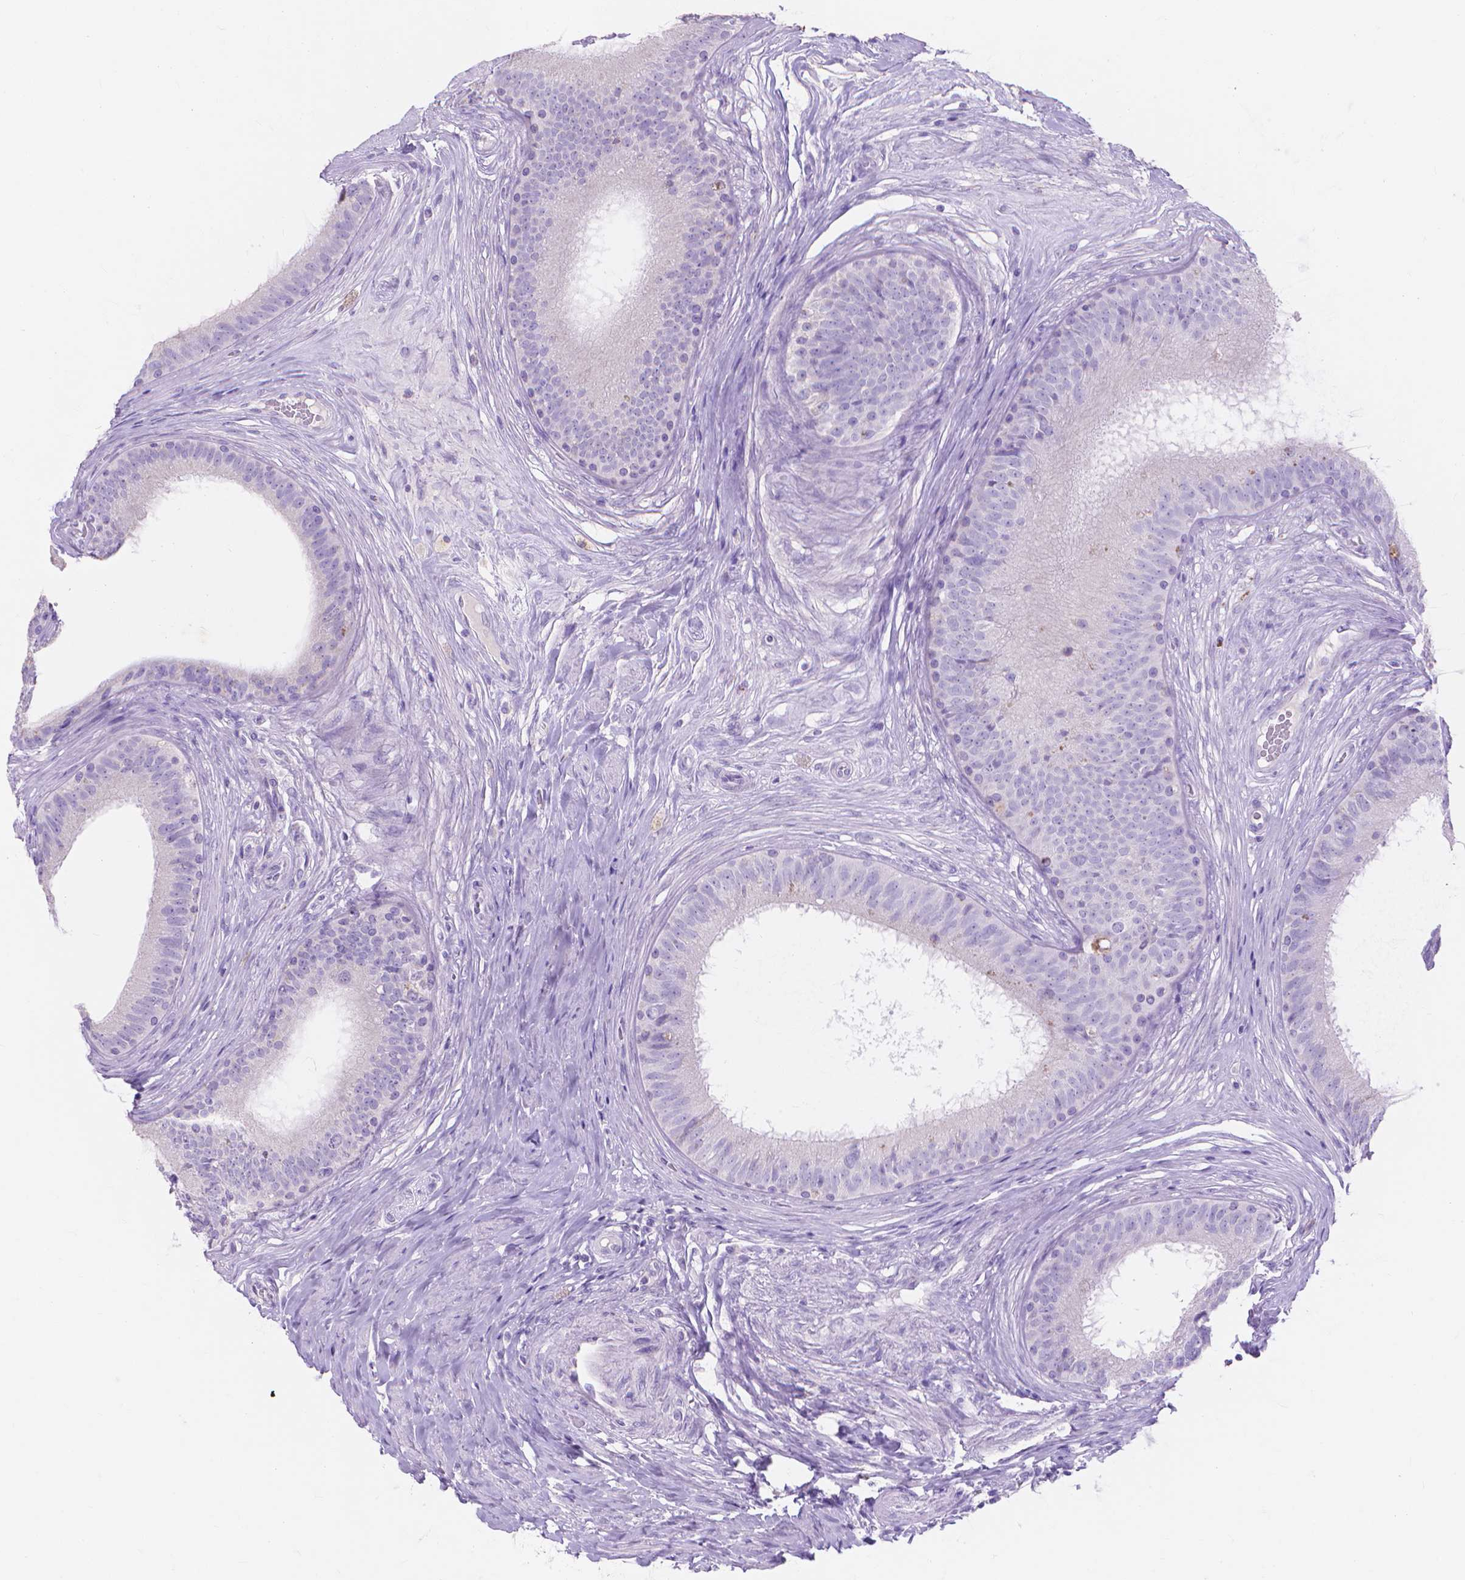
{"staining": {"intensity": "negative", "quantity": "none", "location": "none"}, "tissue": "epididymis", "cell_type": "Glandular cells", "image_type": "normal", "snomed": [{"axis": "morphology", "description": "Normal tissue, NOS"}, {"axis": "topography", "description": "Epididymis"}], "caption": "The immunohistochemistry (IHC) image has no significant positivity in glandular cells of epididymis.", "gene": "MMP11", "patient": {"sex": "male", "age": 59}}